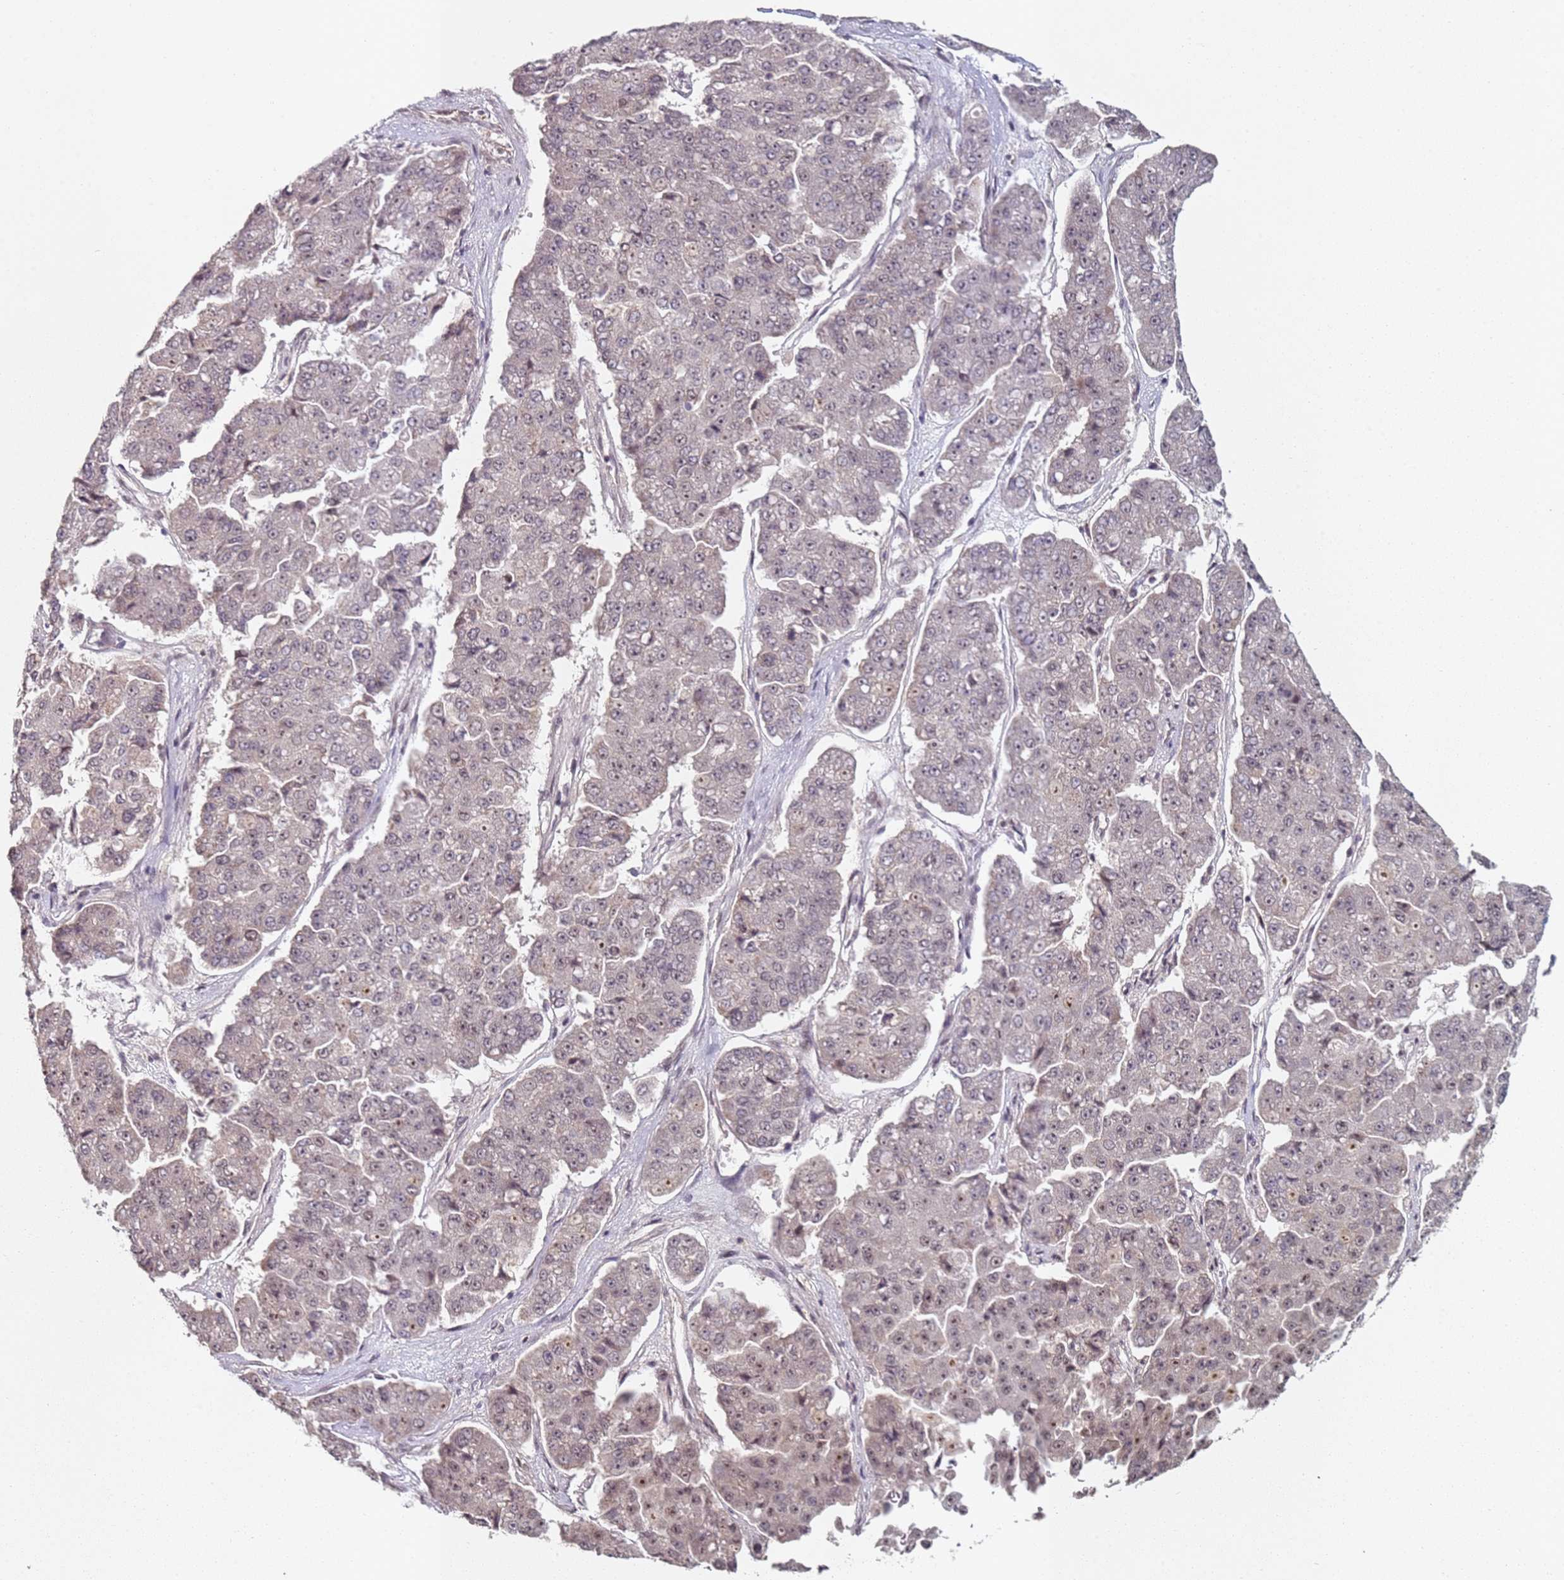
{"staining": {"intensity": "weak", "quantity": "<25%", "location": "nuclear"}, "tissue": "pancreatic cancer", "cell_type": "Tumor cells", "image_type": "cancer", "snomed": [{"axis": "morphology", "description": "Adenocarcinoma, NOS"}, {"axis": "topography", "description": "Pancreas"}], "caption": "Tumor cells show no significant protein positivity in pancreatic cancer. Nuclei are stained in blue.", "gene": "ATF6B", "patient": {"sex": "male", "age": 50}}